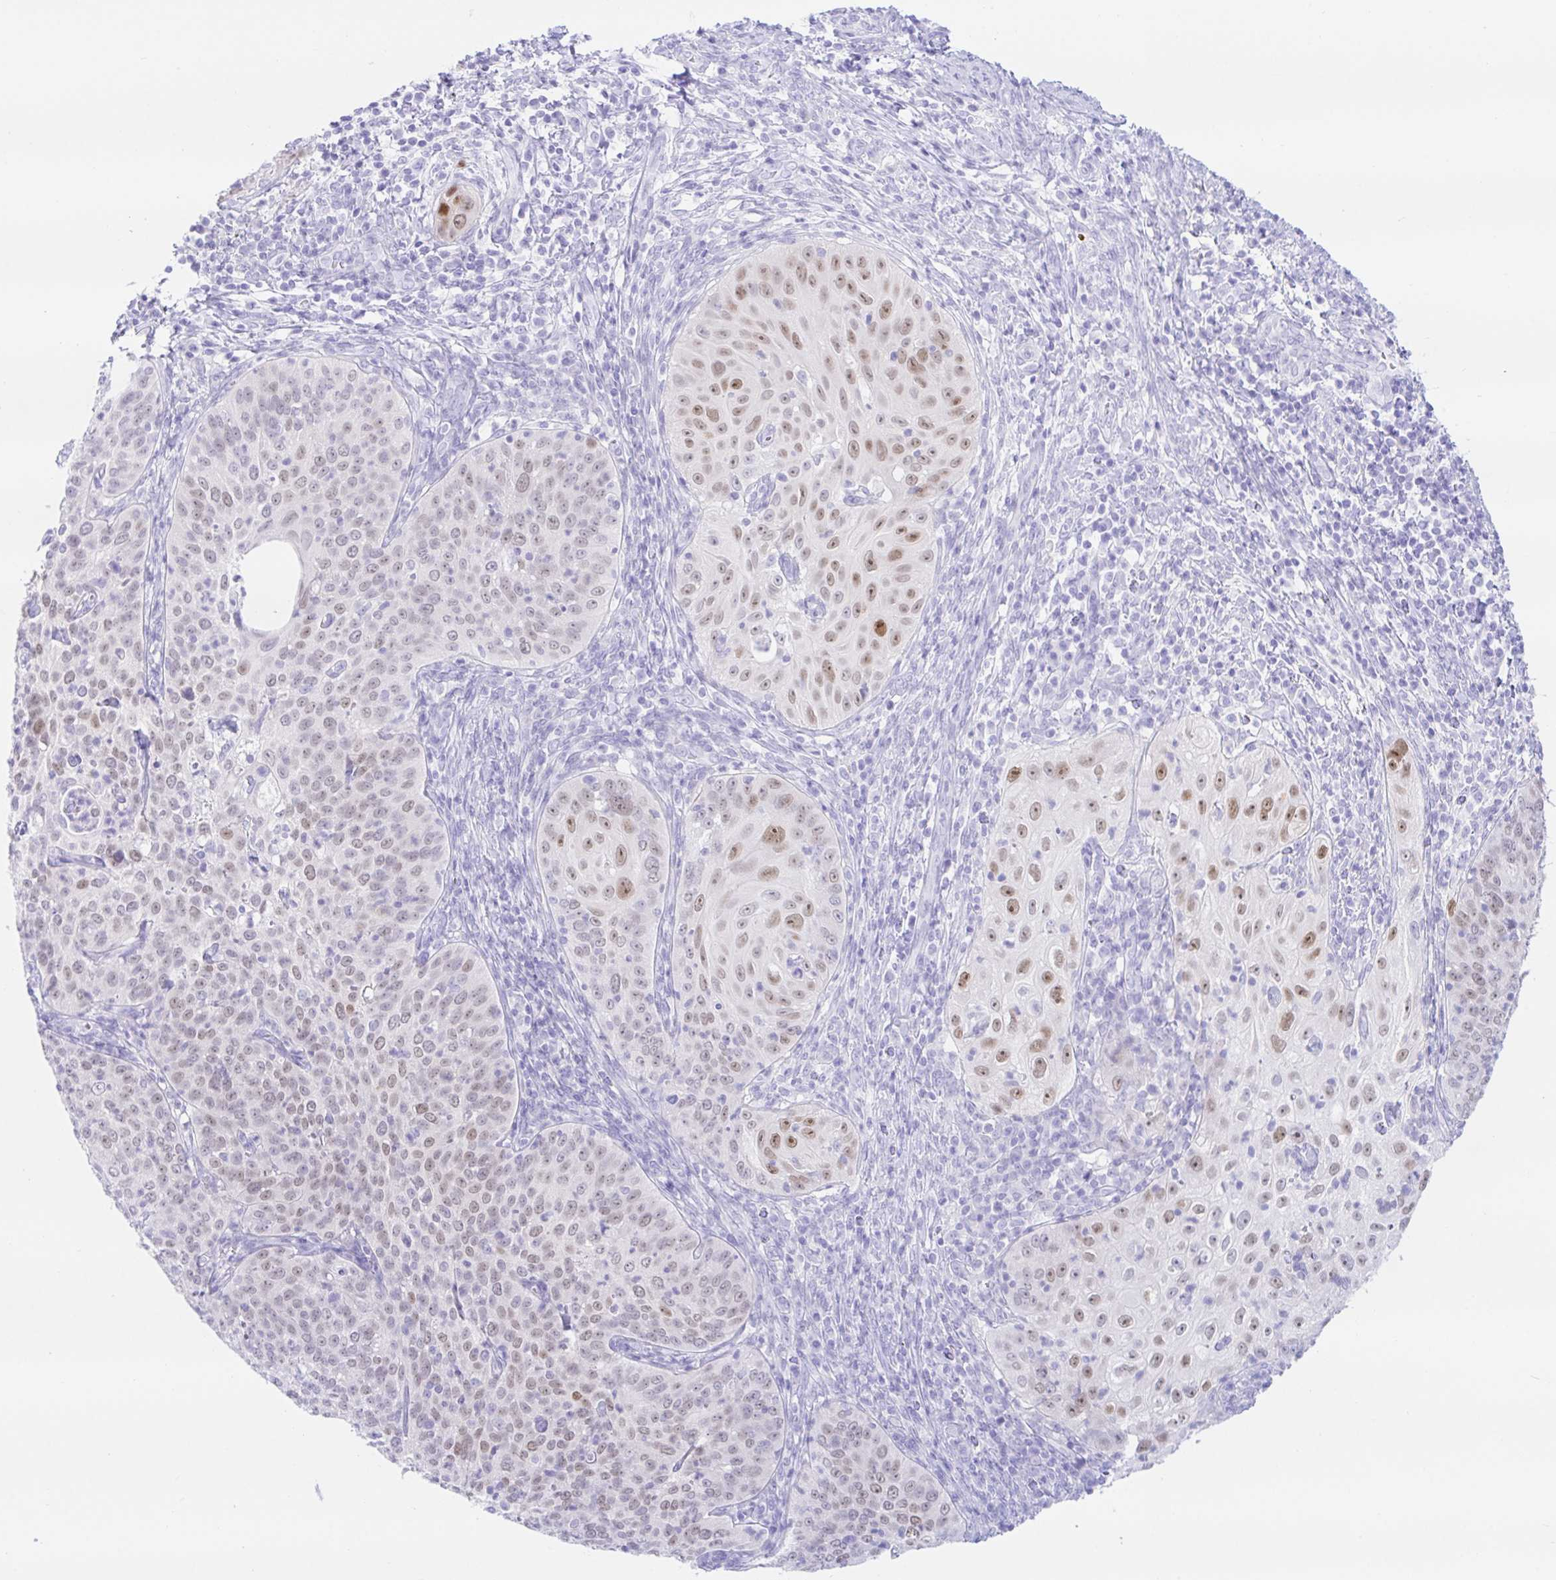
{"staining": {"intensity": "moderate", "quantity": "25%-75%", "location": "nuclear"}, "tissue": "cervical cancer", "cell_type": "Tumor cells", "image_type": "cancer", "snomed": [{"axis": "morphology", "description": "Squamous cell carcinoma, NOS"}, {"axis": "topography", "description": "Cervix"}], "caption": "A brown stain labels moderate nuclear staining of a protein in squamous cell carcinoma (cervical) tumor cells.", "gene": "PAX8", "patient": {"sex": "female", "age": 30}}